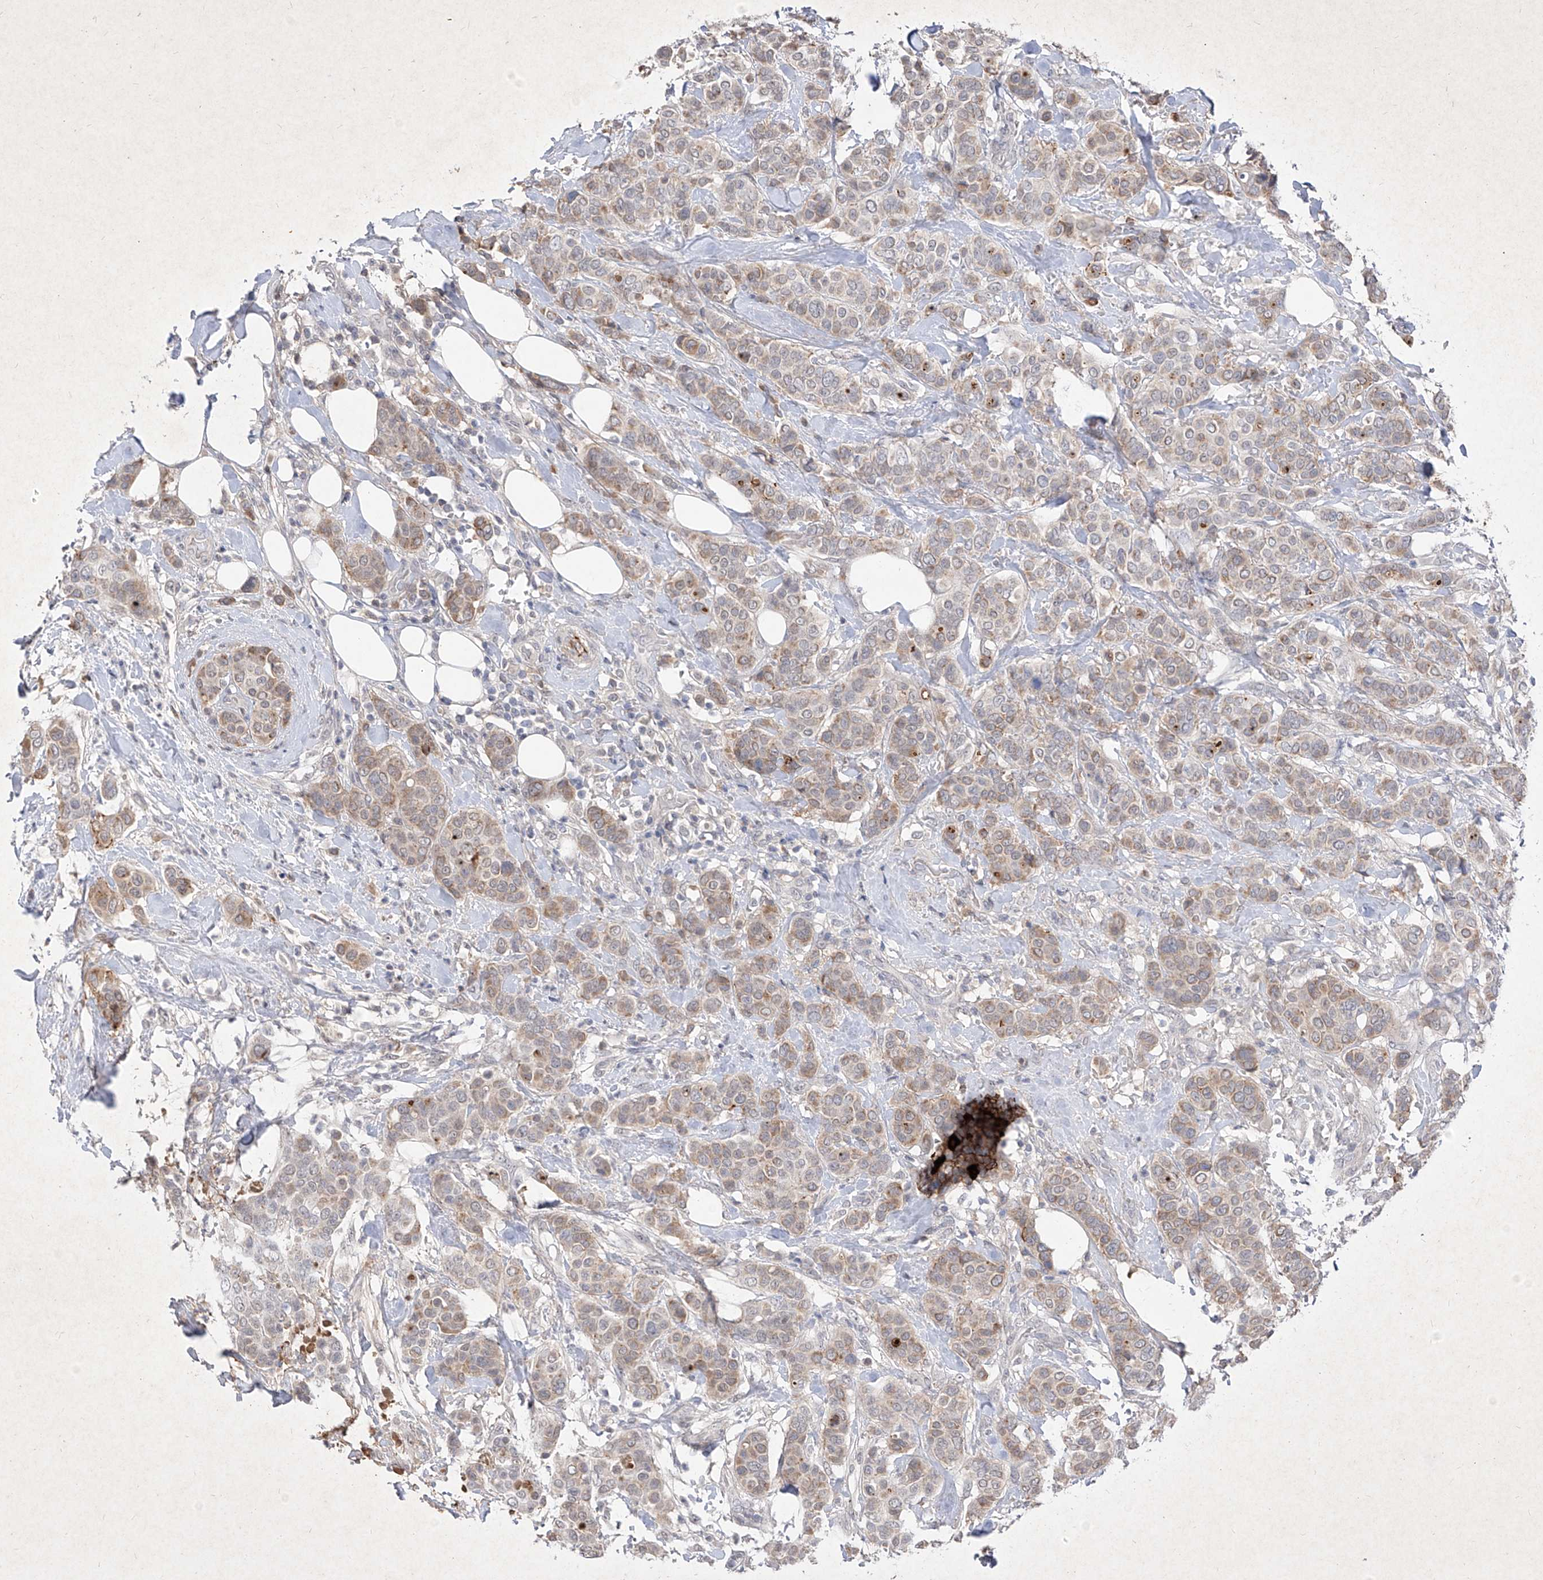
{"staining": {"intensity": "moderate", "quantity": "<25%", "location": "cytoplasmic/membranous"}, "tissue": "breast cancer", "cell_type": "Tumor cells", "image_type": "cancer", "snomed": [{"axis": "morphology", "description": "Lobular carcinoma"}, {"axis": "topography", "description": "Breast"}], "caption": "Breast lobular carcinoma stained for a protein (brown) displays moderate cytoplasmic/membranous positive positivity in approximately <25% of tumor cells.", "gene": "C4A", "patient": {"sex": "female", "age": 51}}